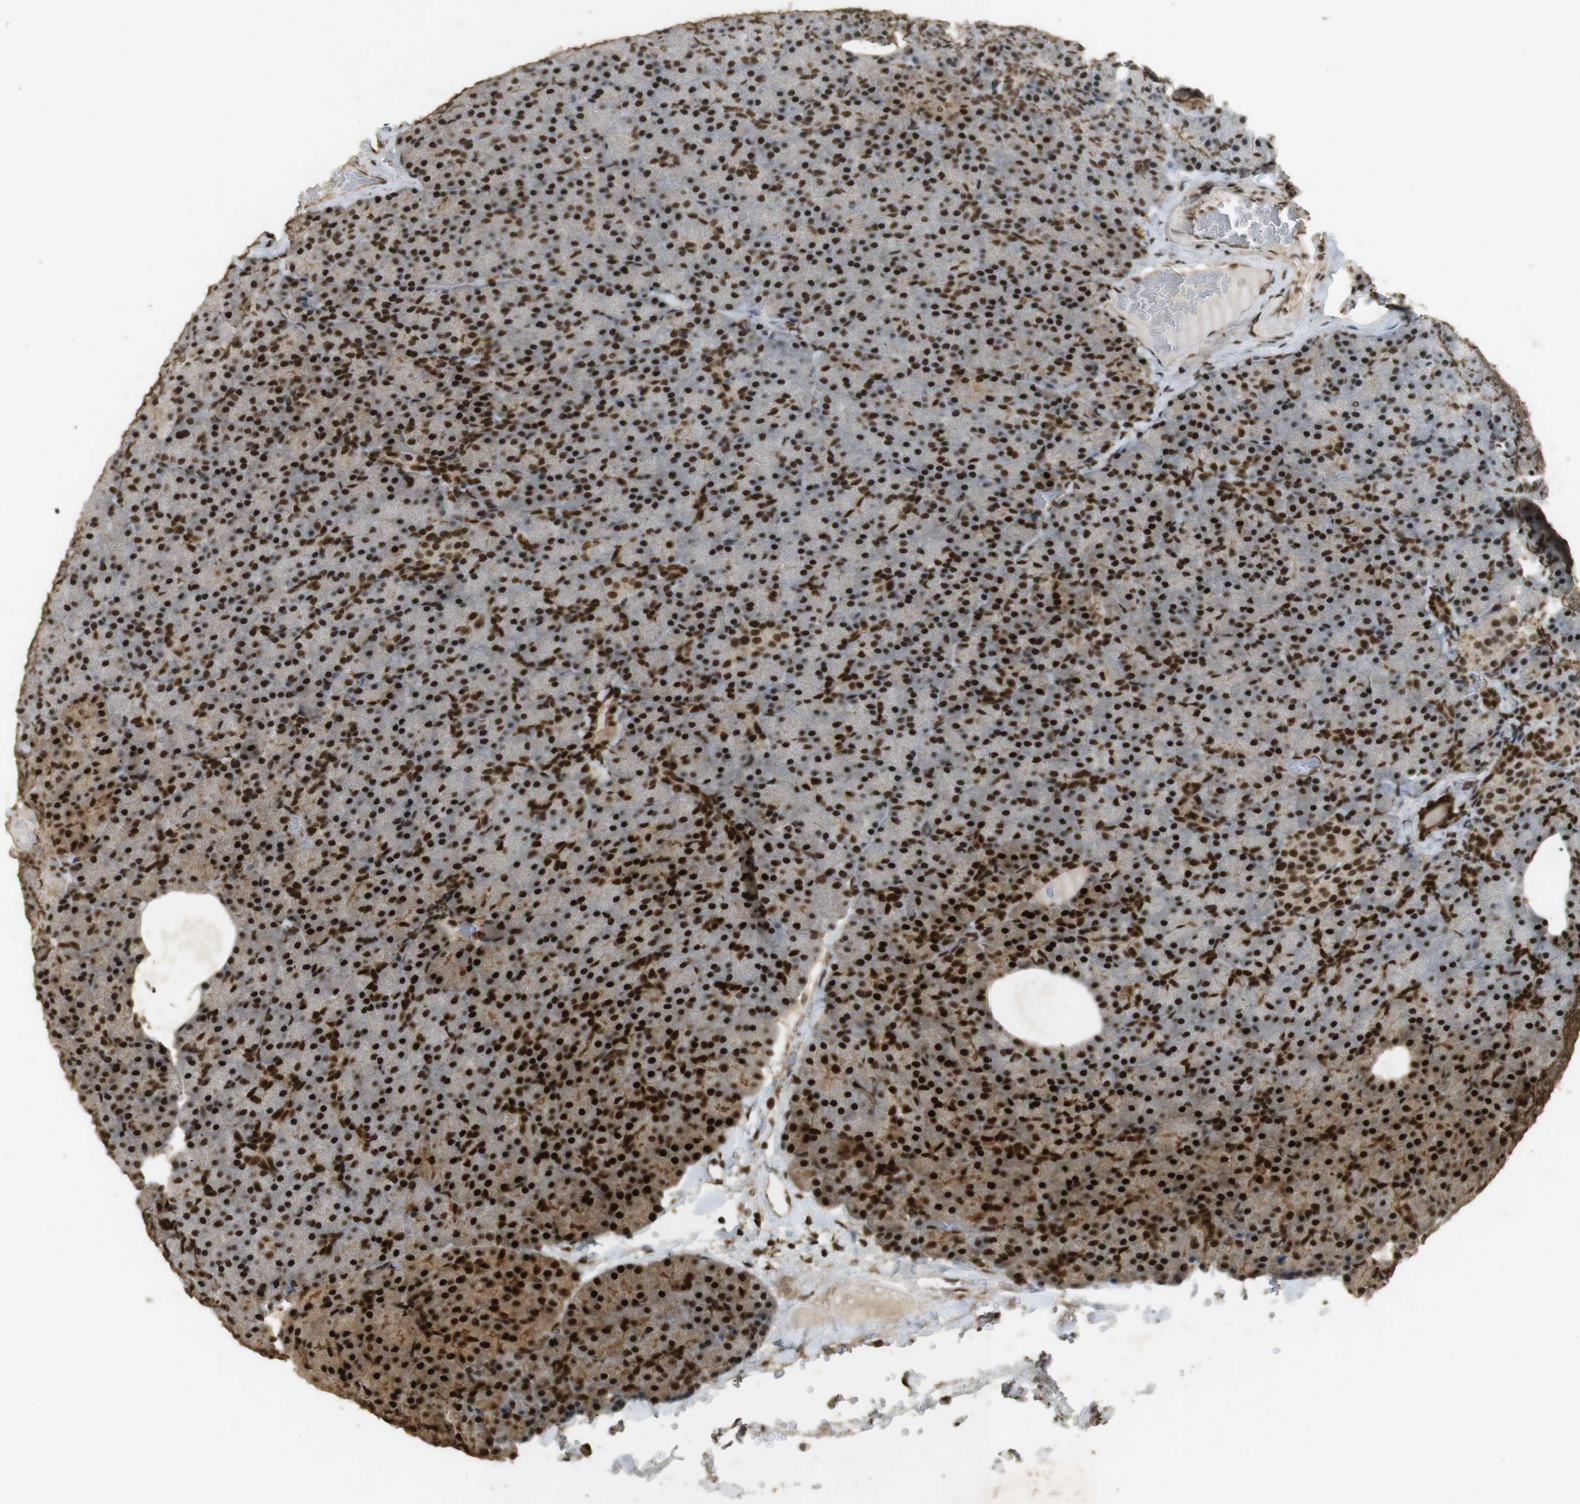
{"staining": {"intensity": "strong", "quantity": ">75%", "location": "nuclear"}, "tissue": "pancreas", "cell_type": "Exocrine glandular cells", "image_type": "normal", "snomed": [{"axis": "morphology", "description": "Normal tissue, NOS"}, {"axis": "topography", "description": "Pancreas"}], "caption": "Strong nuclear protein staining is present in about >75% of exocrine glandular cells in pancreas.", "gene": "GATA4", "patient": {"sex": "female", "age": 35}}